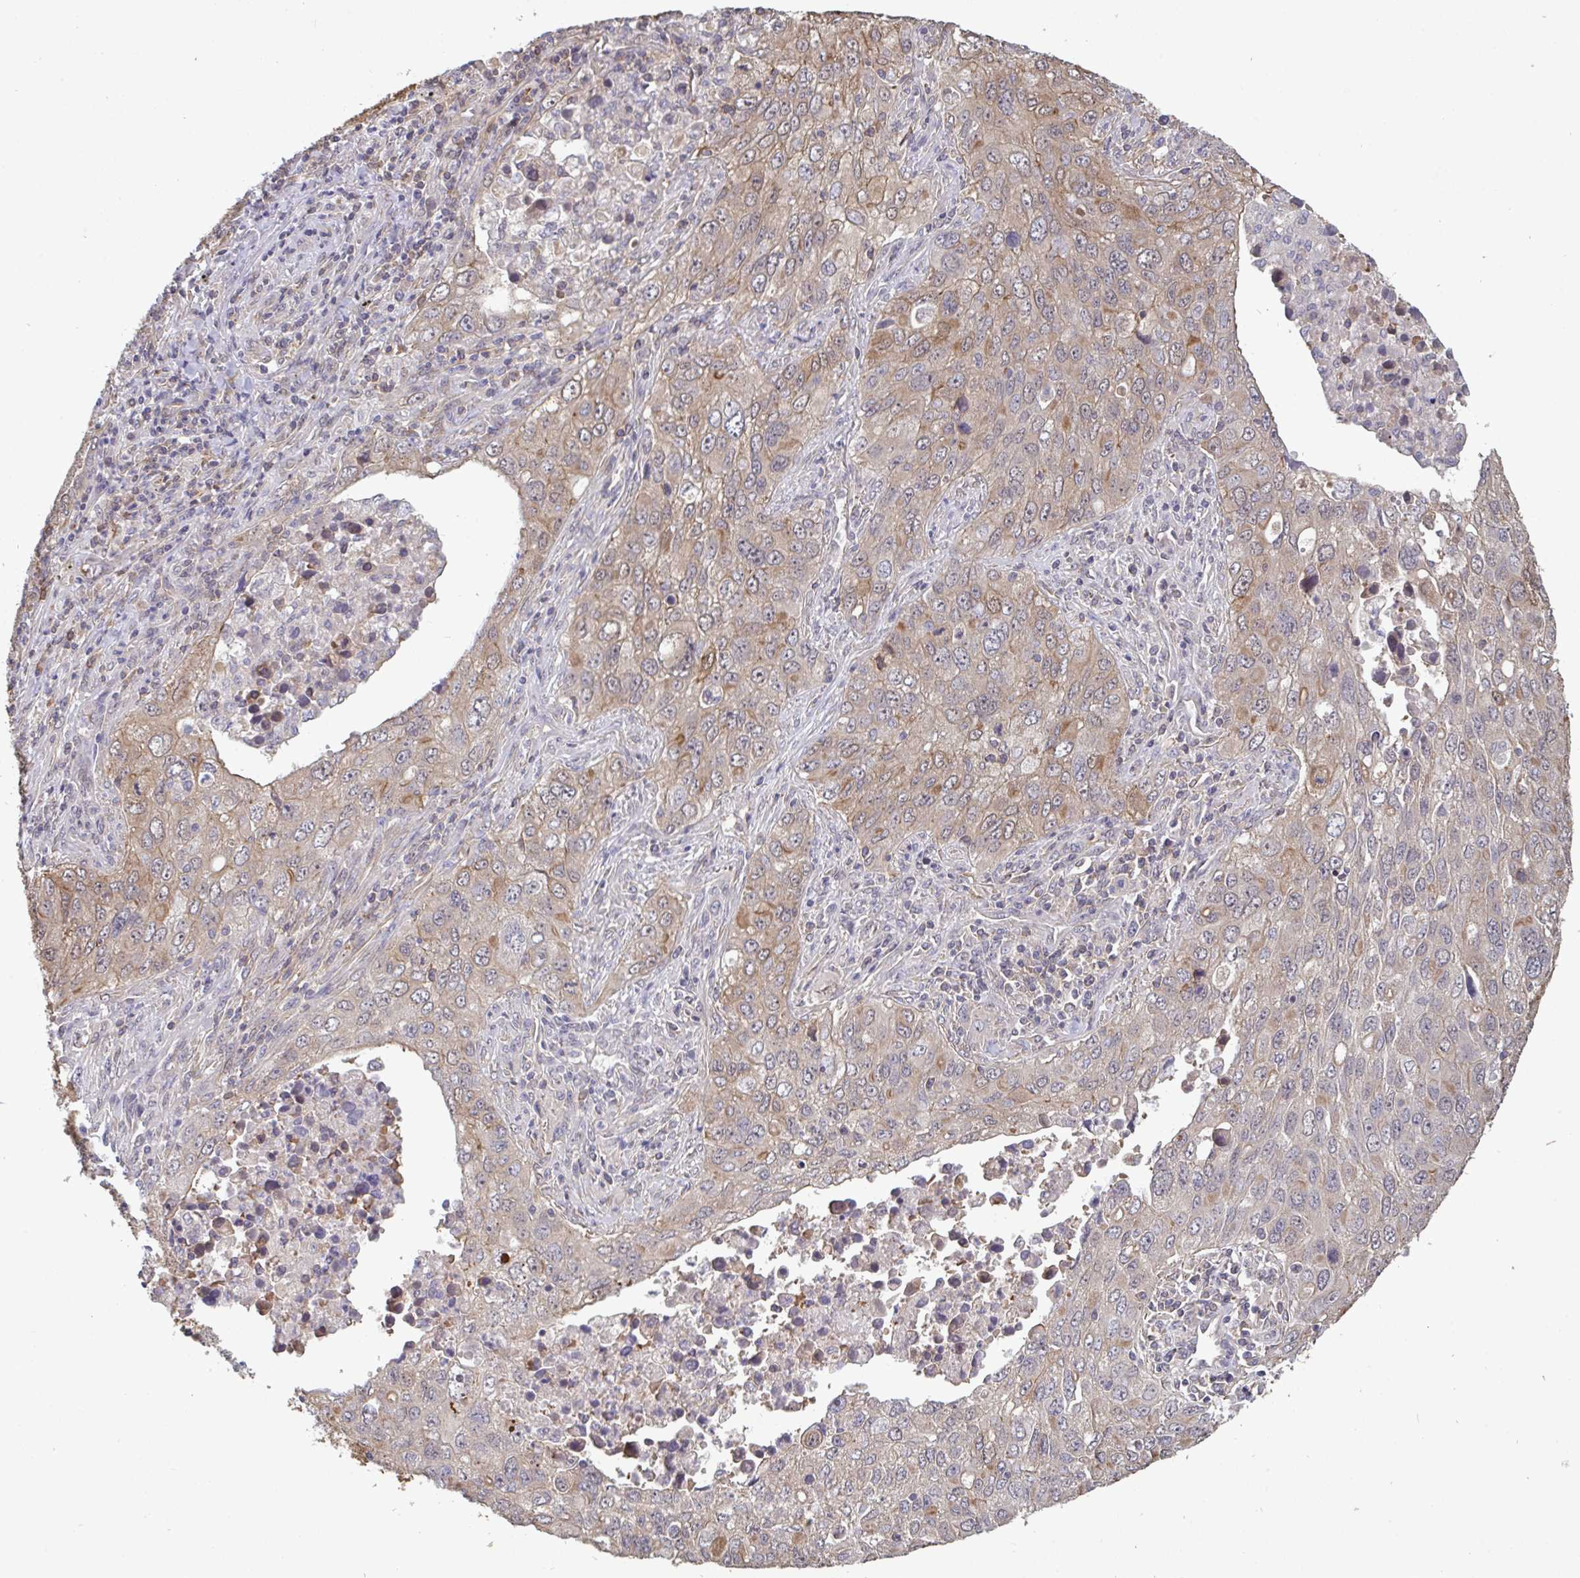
{"staining": {"intensity": "weak", "quantity": "<25%", "location": "cytoplasmic/membranous"}, "tissue": "lung cancer", "cell_type": "Tumor cells", "image_type": "cancer", "snomed": [{"axis": "morphology", "description": "Adenocarcinoma, NOS"}, {"axis": "morphology", "description": "Adenocarcinoma, metastatic, NOS"}, {"axis": "topography", "description": "Lymph node"}, {"axis": "topography", "description": "Lung"}], "caption": "Tumor cells show no significant protein staining in lung cancer.", "gene": "ISCU", "patient": {"sex": "female", "age": 42}}